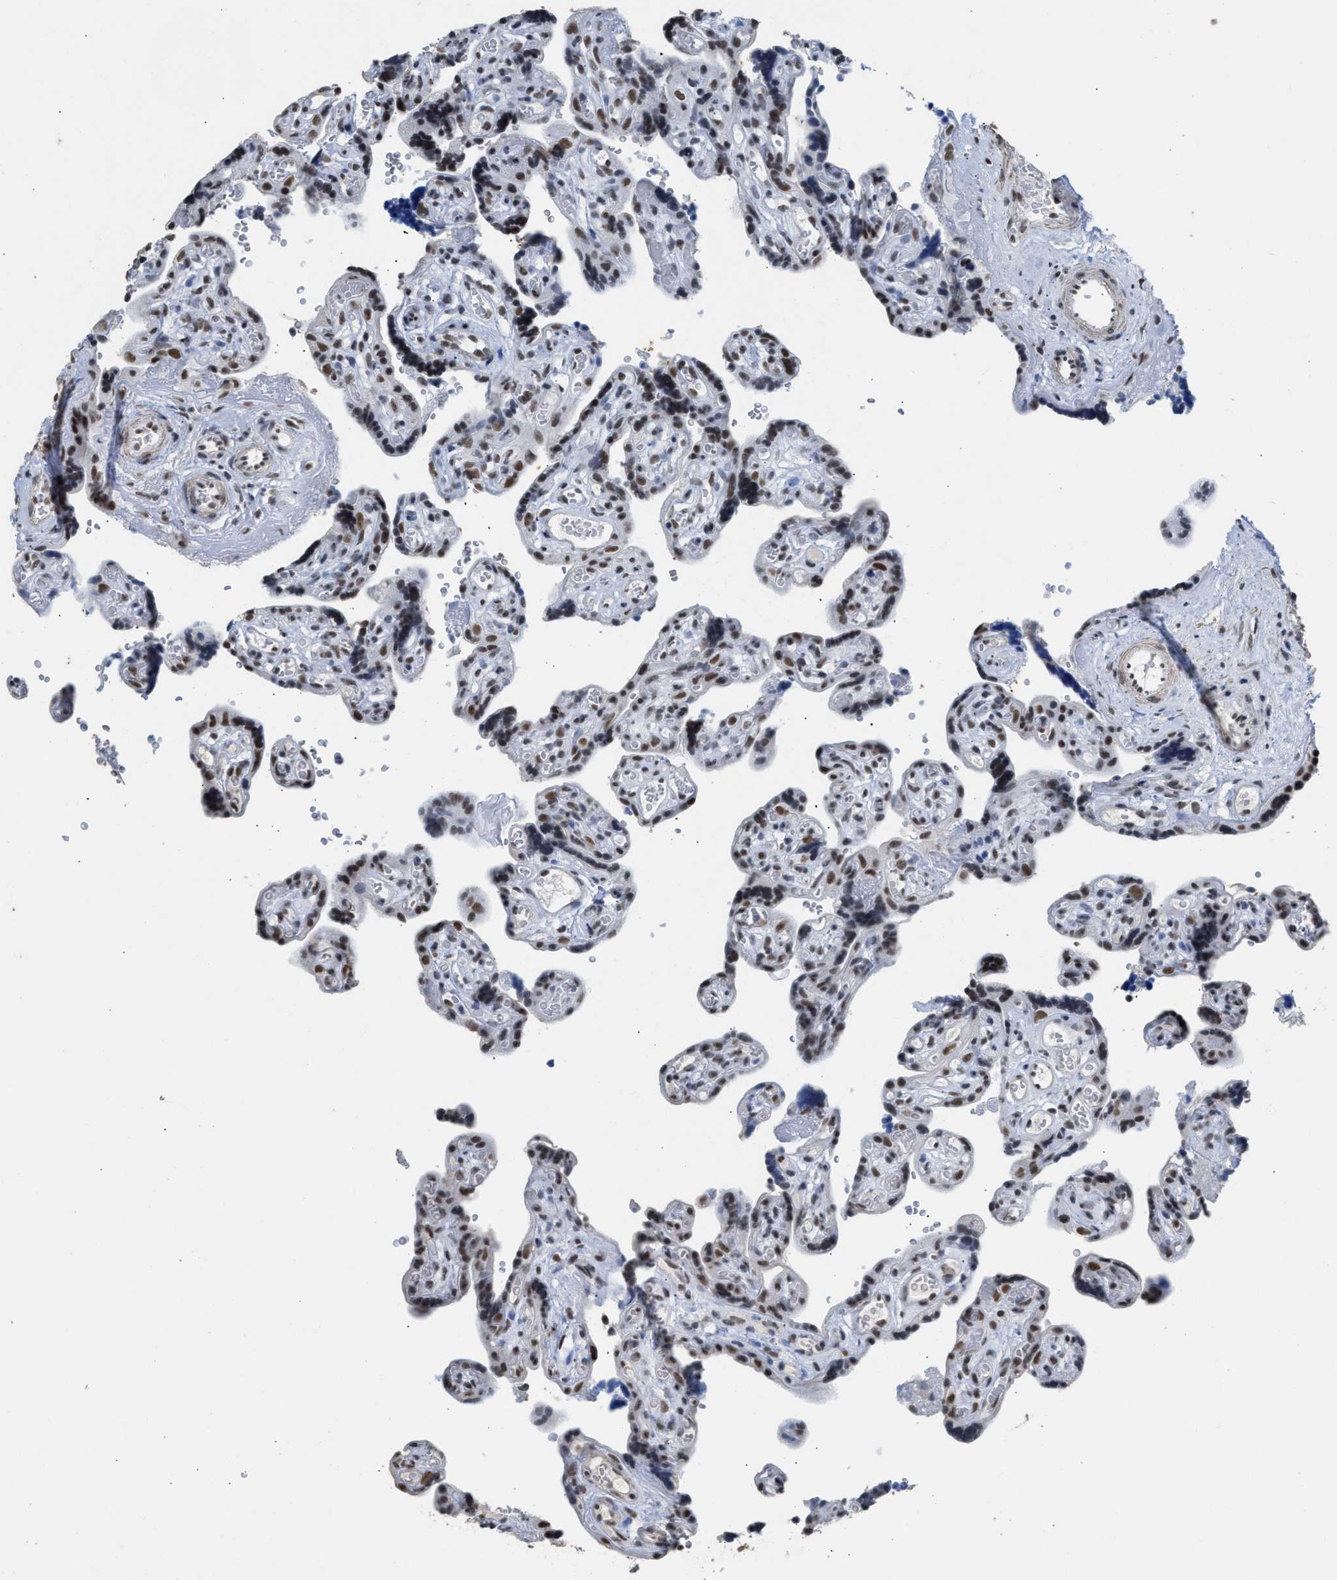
{"staining": {"intensity": "strong", "quantity": ">75%", "location": "nuclear"}, "tissue": "placenta", "cell_type": "Decidual cells", "image_type": "normal", "snomed": [{"axis": "morphology", "description": "Normal tissue, NOS"}, {"axis": "topography", "description": "Placenta"}], "caption": "Protein staining exhibits strong nuclear staining in about >75% of decidual cells in unremarkable placenta. (brown staining indicates protein expression, while blue staining denotes nuclei).", "gene": "SCAF4", "patient": {"sex": "female", "age": 30}}